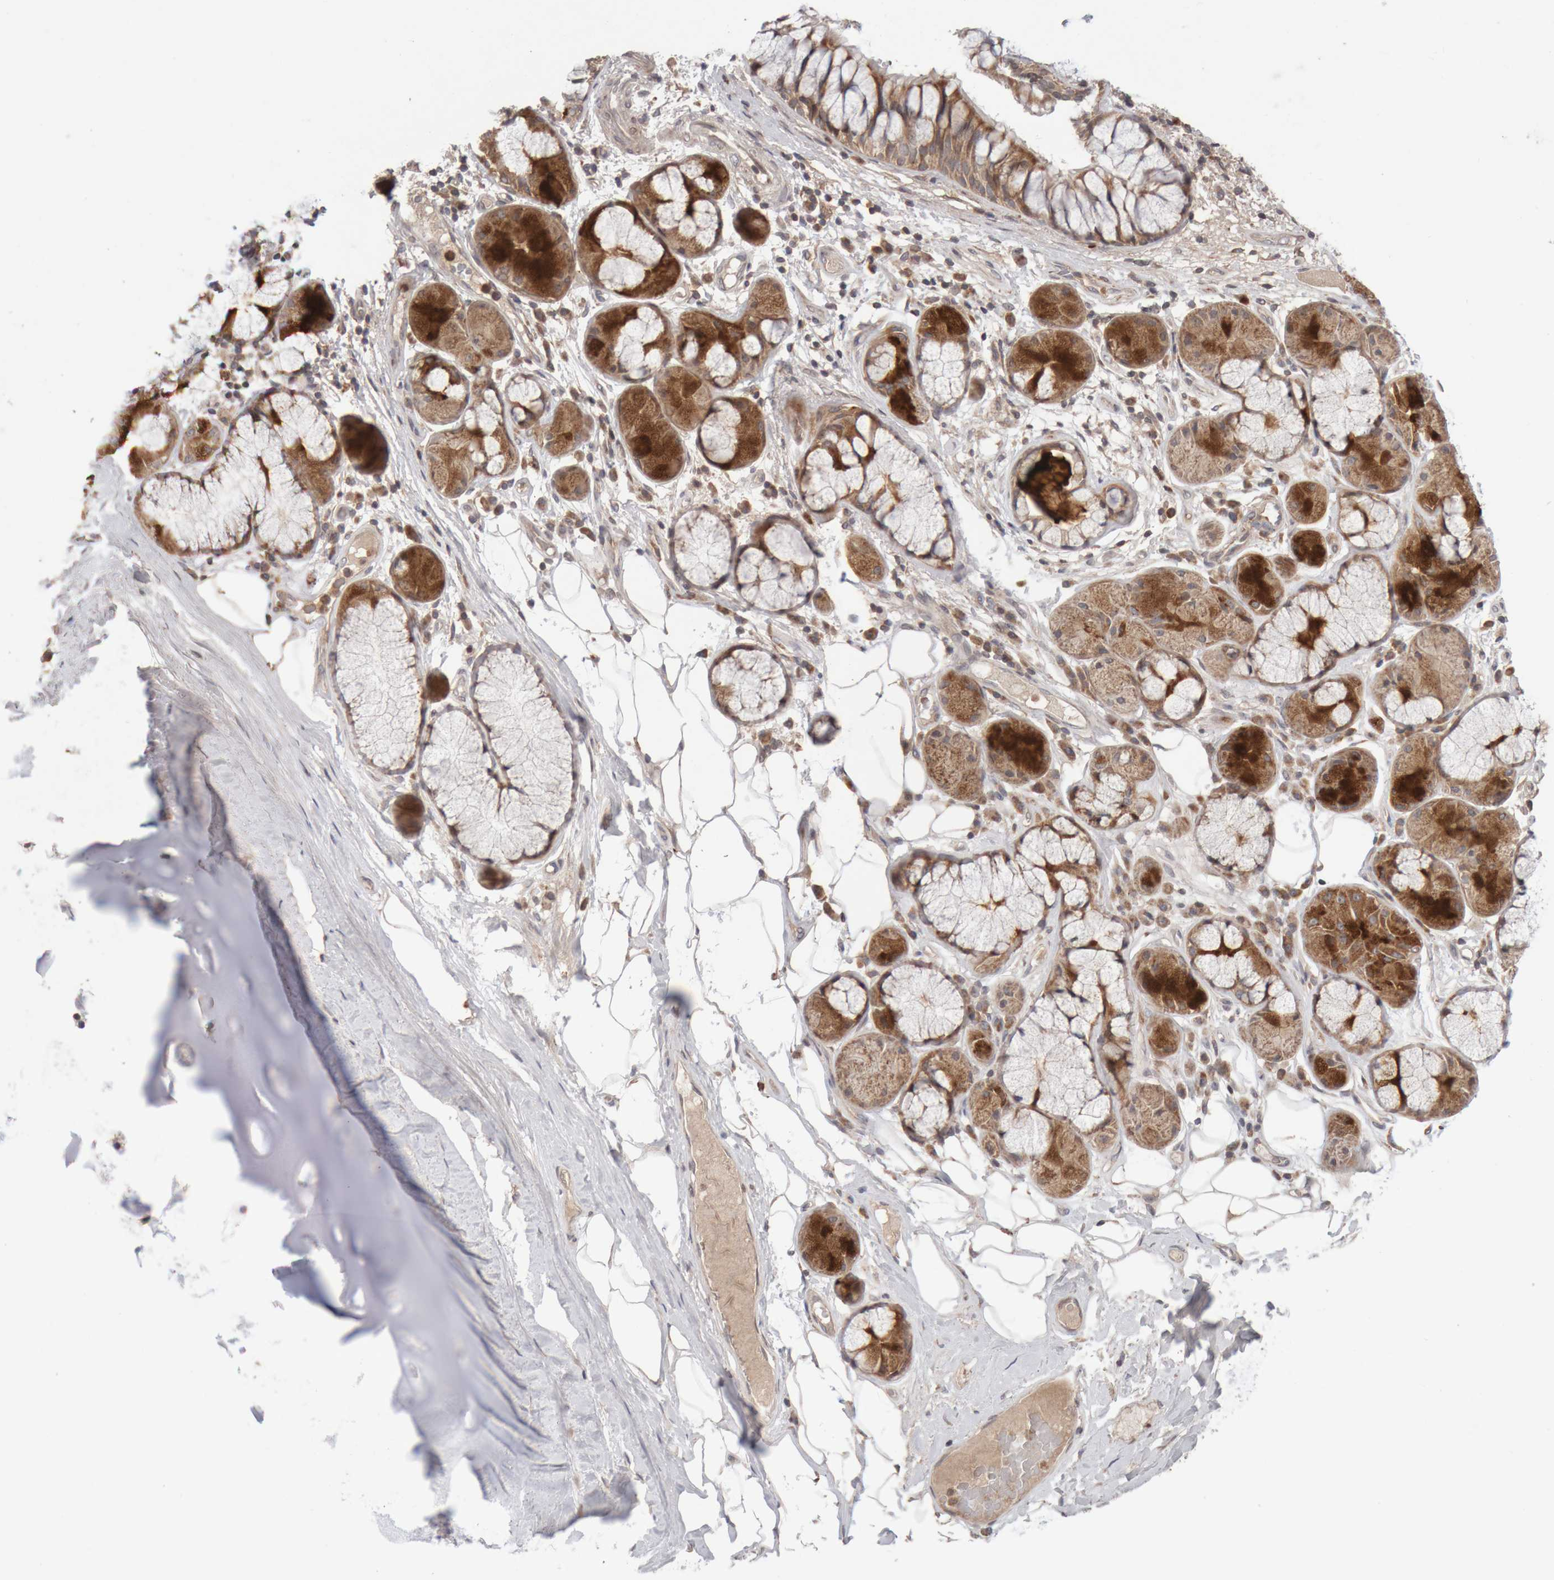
{"staining": {"intensity": "weak", "quantity": ">75%", "location": "cytoplasmic/membranous"}, "tissue": "adipose tissue", "cell_type": "Adipocytes", "image_type": "normal", "snomed": [{"axis": "morphology", "description": "Normal tissue, NOS"}, {"axis": "topography", "description": "Bronchus"}], "caption": "Immunohistochemistry photomicrograph of unremarkable adipose tissue: human adipose tissue stained using immunohistochemistry (IHC) displays low levels of weak protein expression localized specifically in the cytoplasmic/membranous of adipocytes, appearing as a cytoplasmic/membranous brown color.", "gene": "KIF21B", "patient": {"sex": "male", "age": 66}}